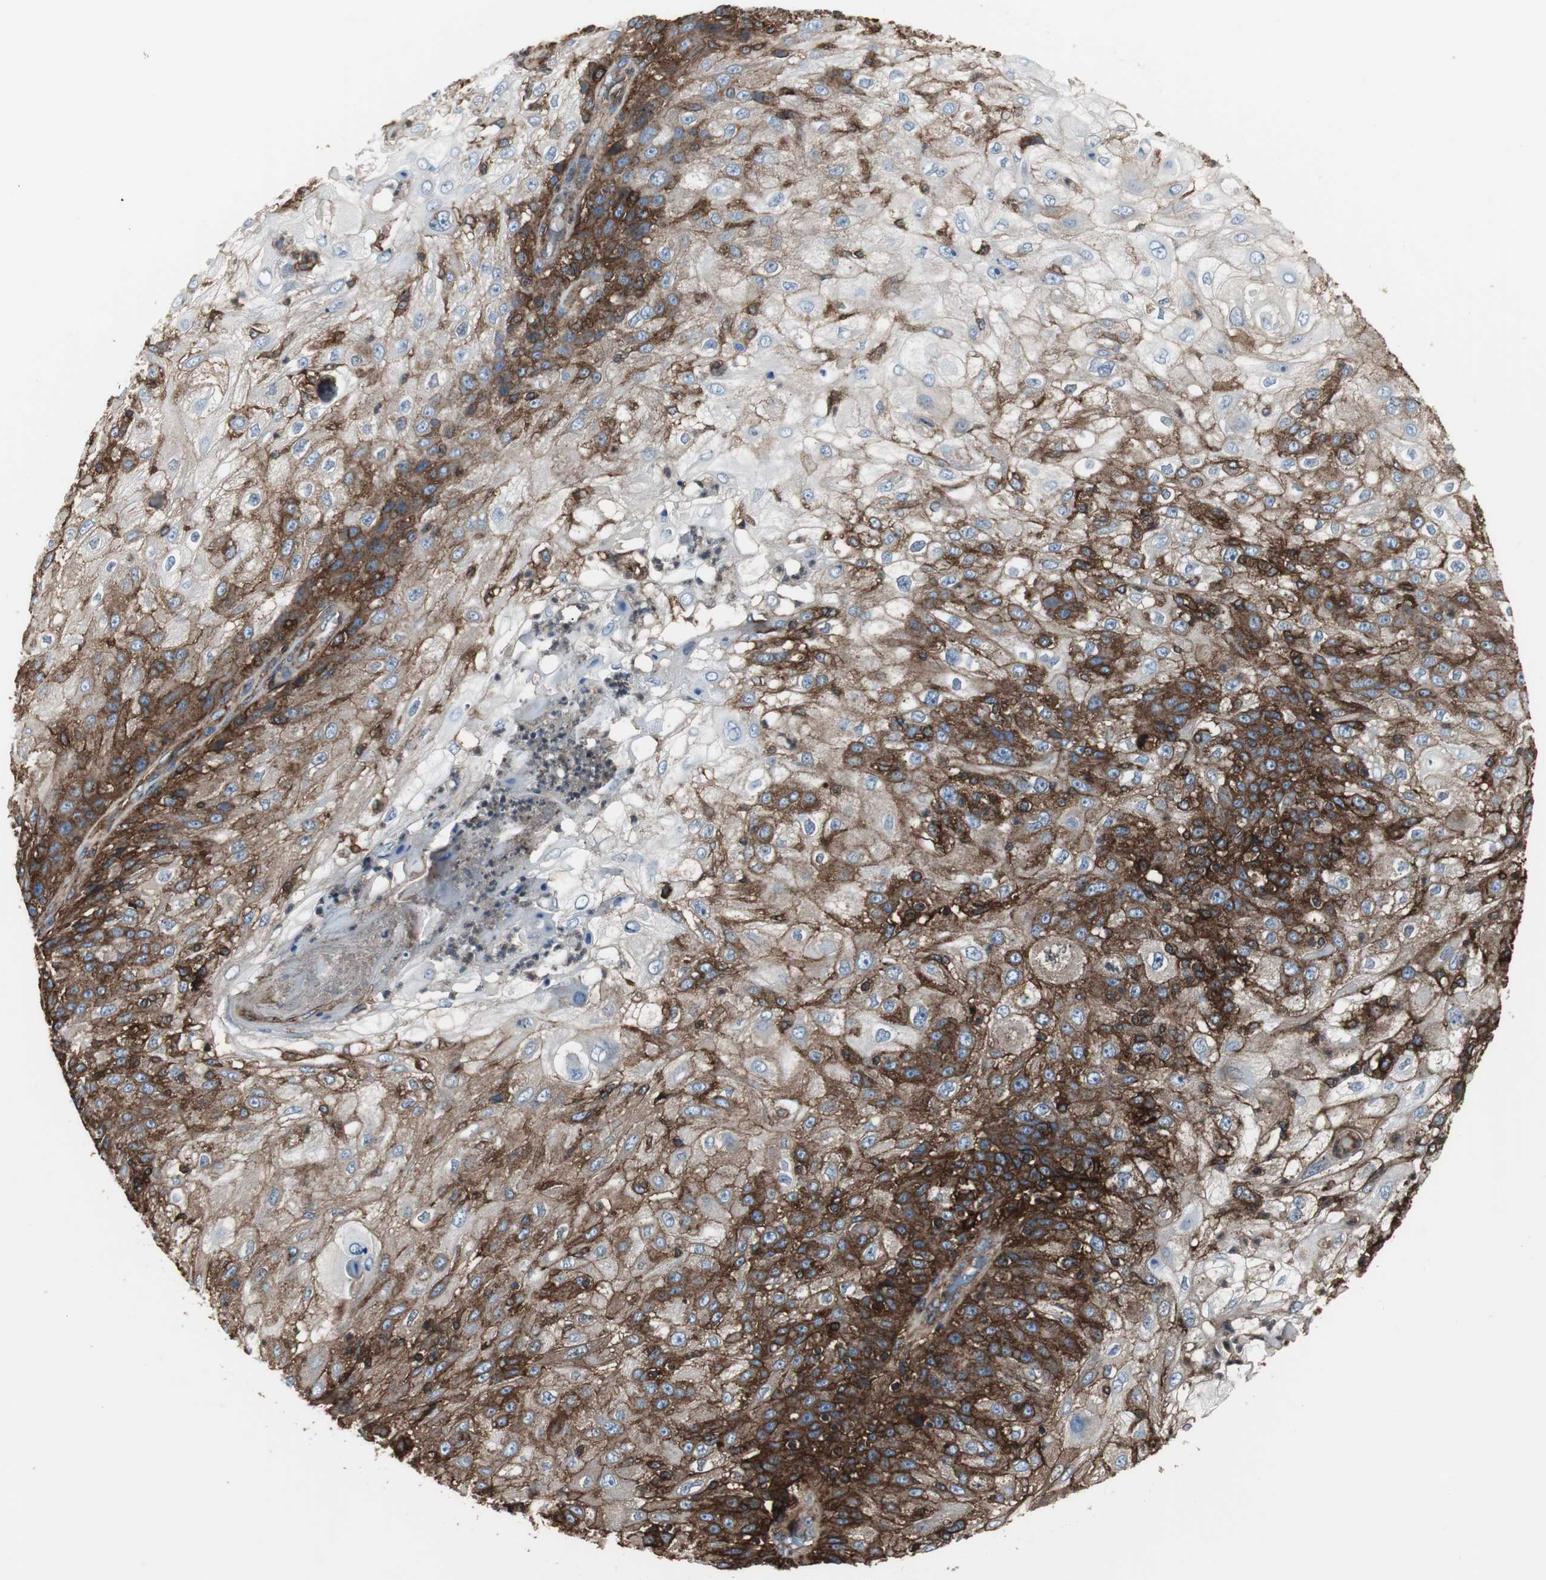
{"staining": {"intensity": "strong", "quantity": ">75%", "location": "cytoplasmic/membranous"}, "tissue": "skin cancer", "cell_type": "Tumor cells", "image_type": "cancer", "snomed": [{"axis": "morphology", "description": "Normal tissue, NOS"}, {"axis": "morphology", "description": "Squamous cell carcinoma, NOS"}, {"axis": "topography", "description": "Skin"}], "caption": "Brown immunohistochemical staining in human skin squamous cell carcinoma shows strong cytoplasmic/membranous expression in about >75% of tumor cells. Nuclei are stained in blue.", "gene": "B2M", "patient": {"sex": "female", "age": 83}}